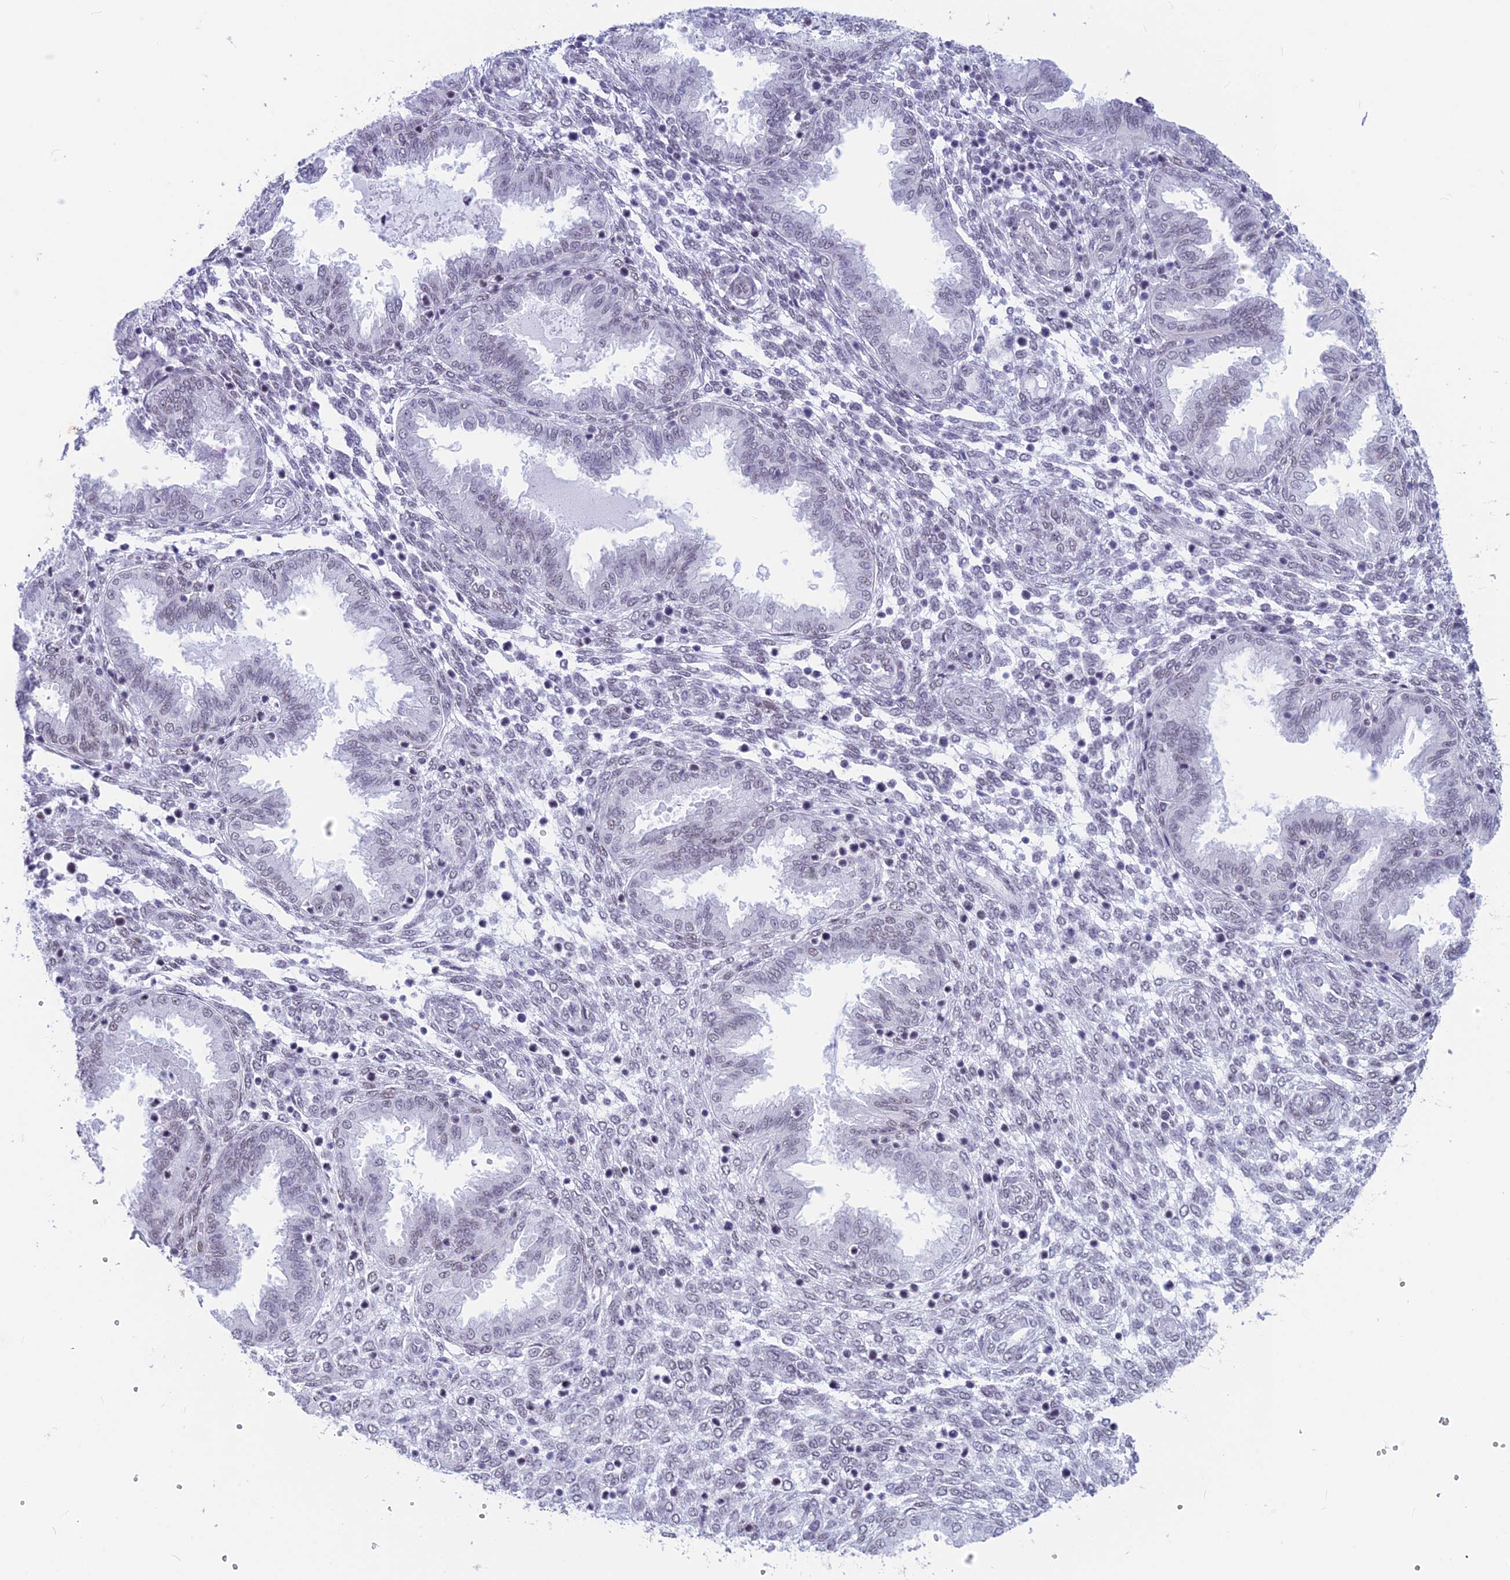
{"staining": {"intensity": "negative", "quantity": "none", "location": "none"}, "tissue": "endometrium", "cell_type": "Cells in endometrial stroma", "image_type": "normal", "snomed": [{"axis": "morphology", "description": "Normal tissue, NOS"}, {"axis": "topography", "description": "Endometrium"}], "caption": "An immunohistochemistry photomicrograph of unremarkable endometrium is shown. There is no staining in cells in endometrial stroma of endometrium. (DAB immunohistochemistry (IHC) visualized using brightfield microscopy, high magnification).", "gene": "SRSF5", "patient": {"sex": "female", "age": 33}}